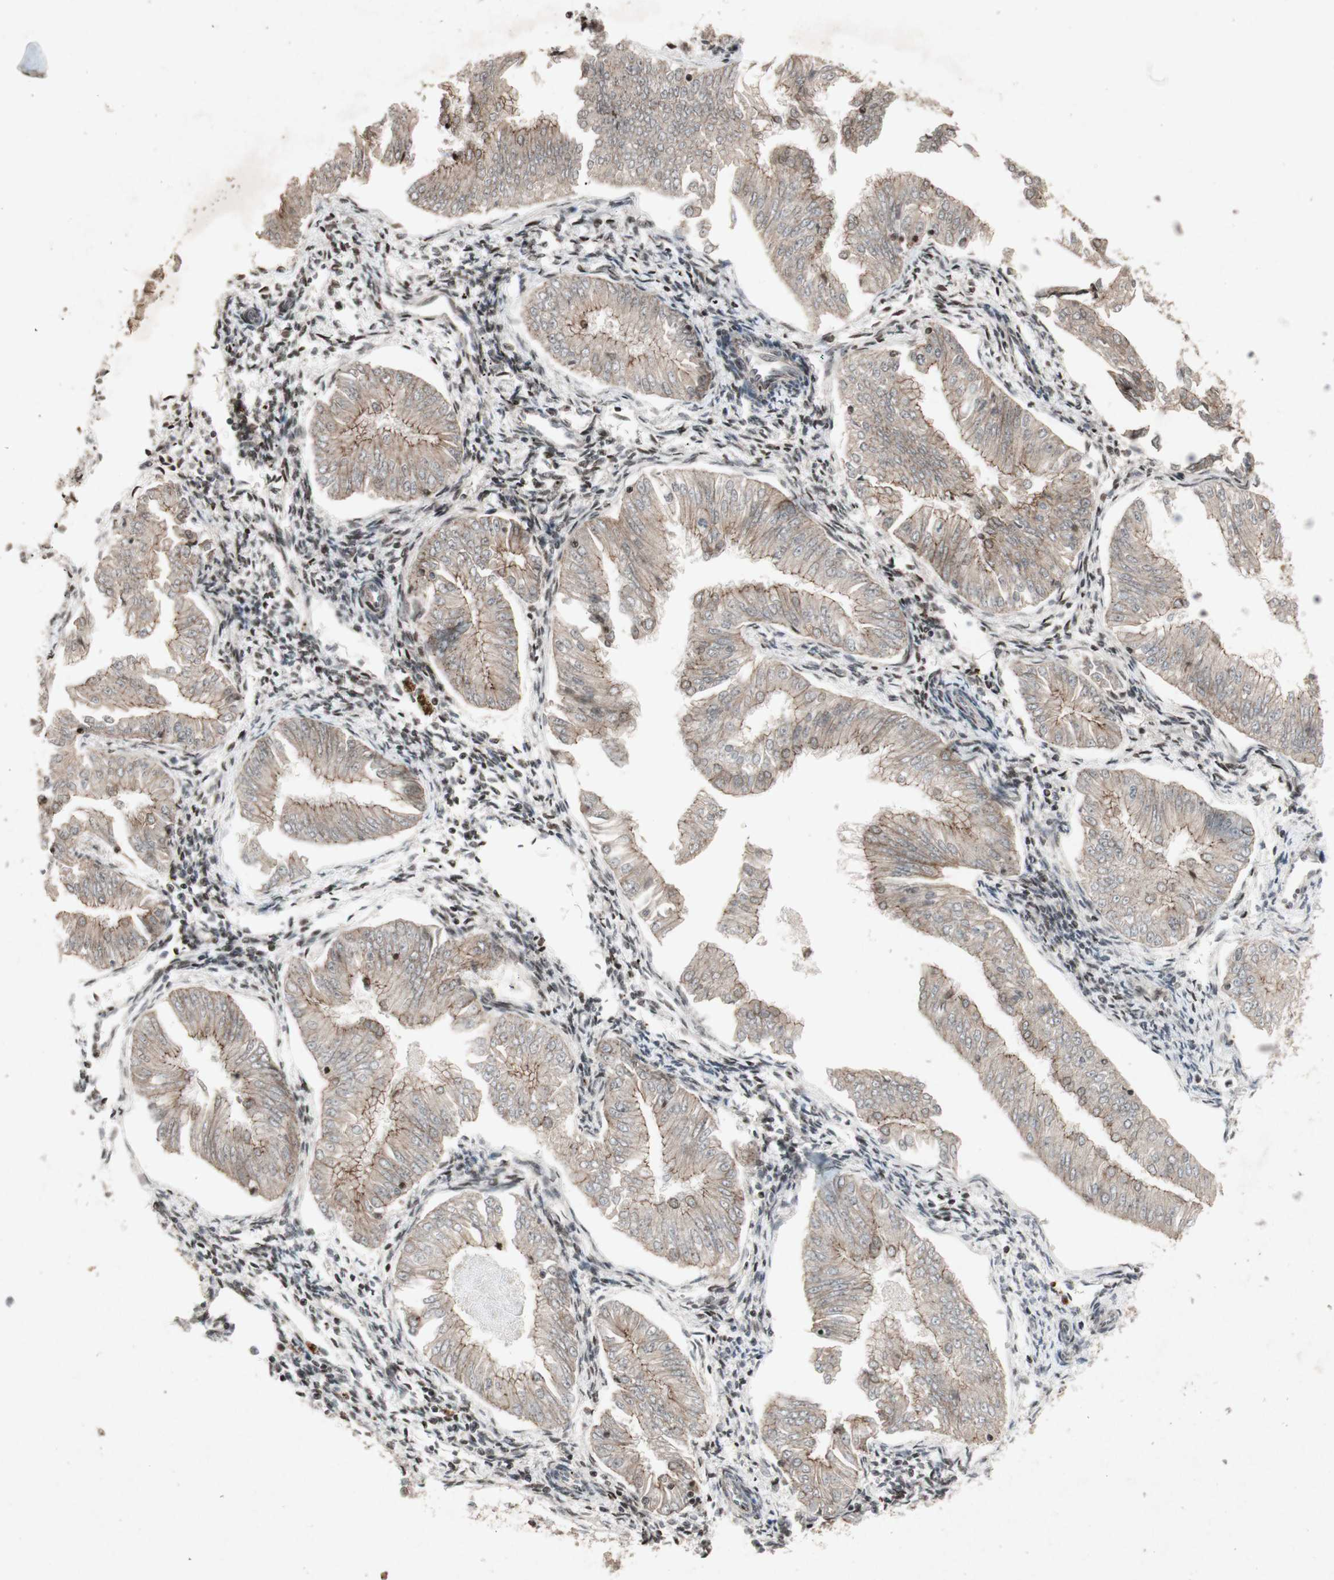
{"staining": {"intensity": "weak", "quantity": ">75%", "location": "cytoplasmic/membranous"}, "tissue": "endometrial cancer", "cell_type": "Tumor cells", "image_type": "cancer", "snomed": [{"axis": "morphology", "description": "Adenocarcinoma, NOS"}, {"axis": "topography", "description": "Endometrium"}], "caption": "Tumor cells exhibit weak cytoplasmic/membranous expression in about >75% of cells in endometrial cancer (adenocarcinoma).", "gene": "PLXNA1", "patient": {"sex": "female", "age": 53}}